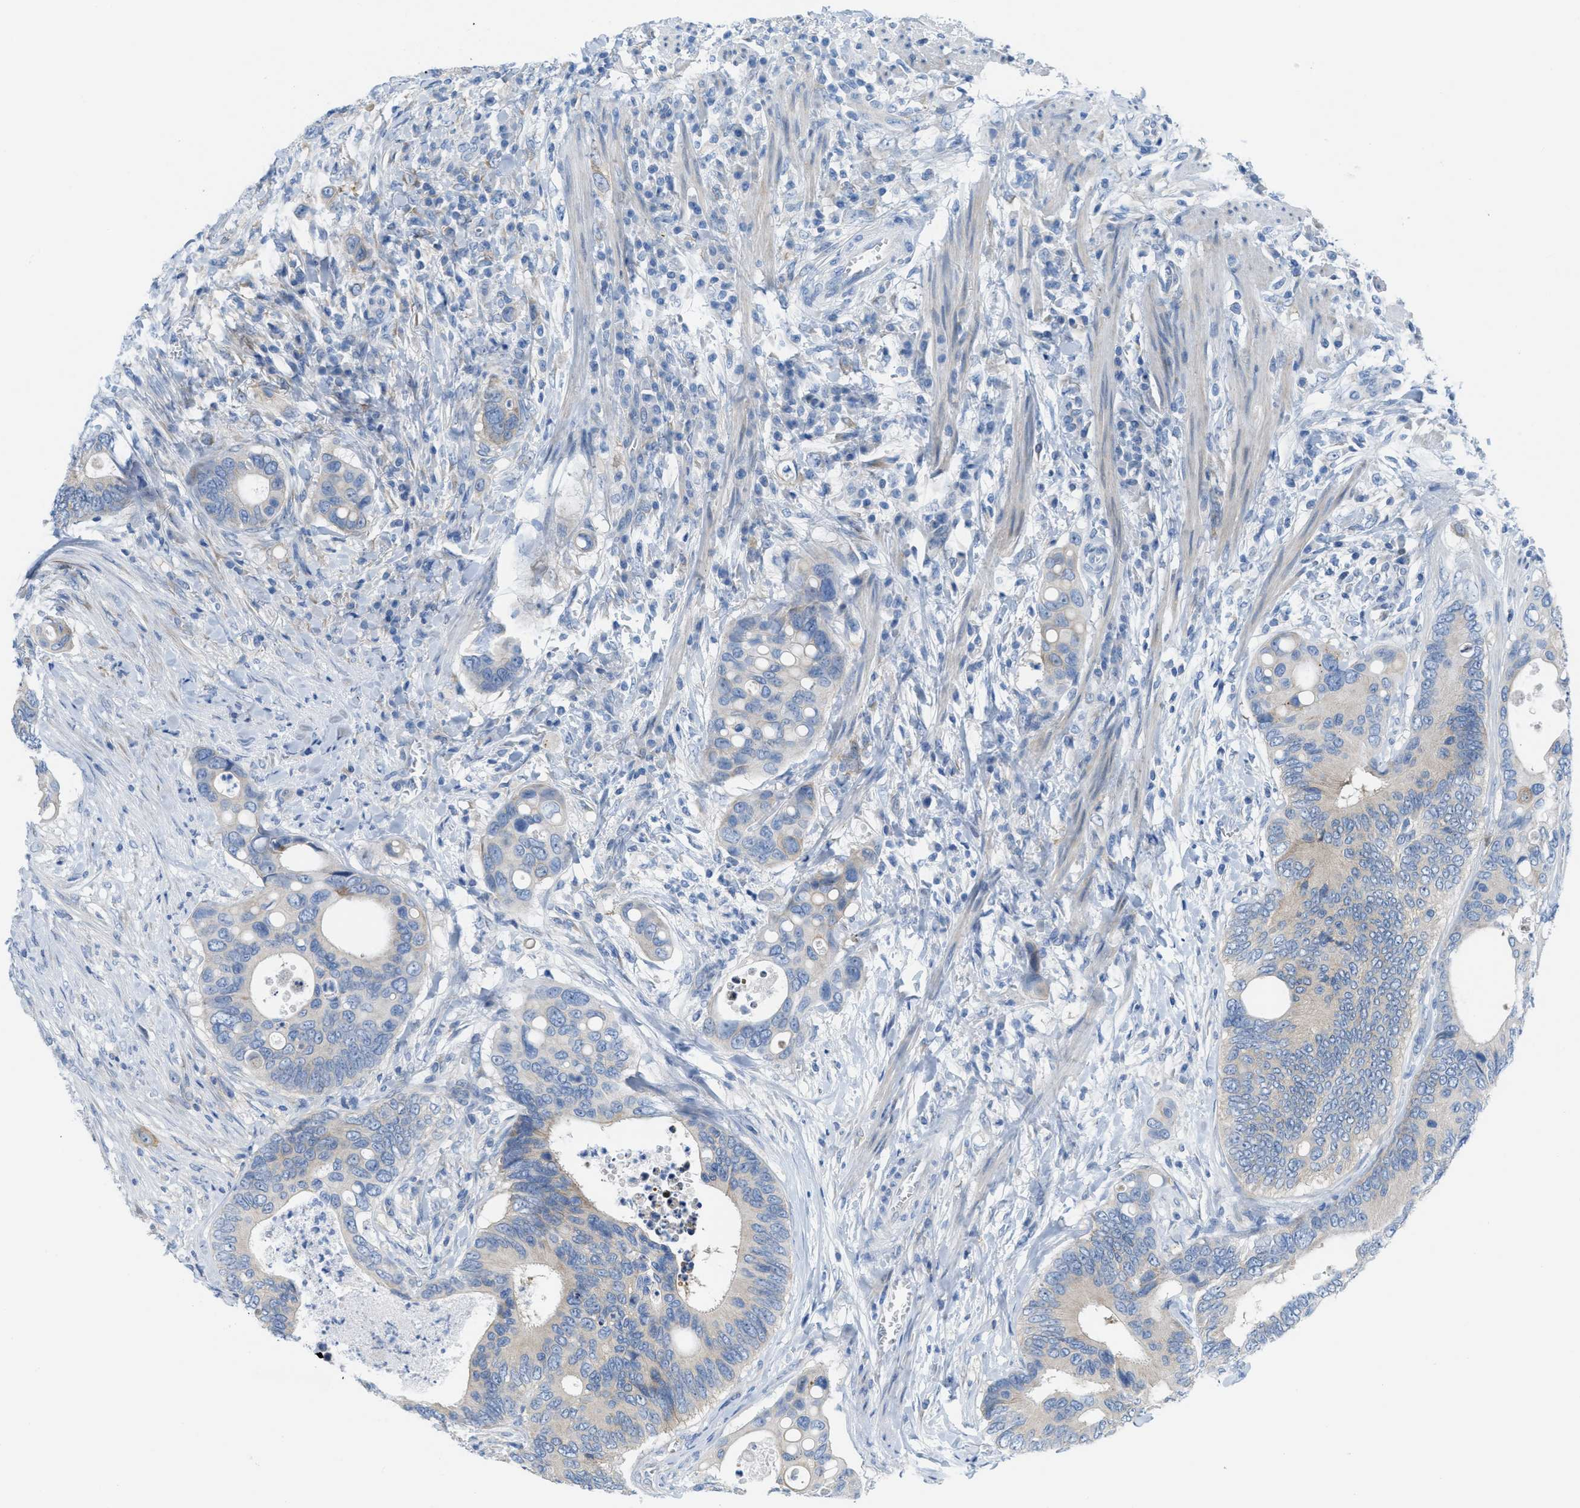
{"staining": {"intensity": "weak", "quantity": "<25%", "location": "cytoplasmic/membranous"}, "tissue": "colorectal cancer", "cell_type": "Tumor cells", "image_type": "cancer", "snomed": [{"axis": "morphology", "description": "Inflammation, NOS"}, {"axis": "morphology", "description": "Adenocarcinoma, NOS"}, {"axis": "topography", "description": "Colon"}], "caption": "Colorectal adenocarcinoma was stained to show a protein in brown. There is no significant expression in tumor cells.", "gene": "ASGR1", "patient": {"sex": "male", "age": 72}}